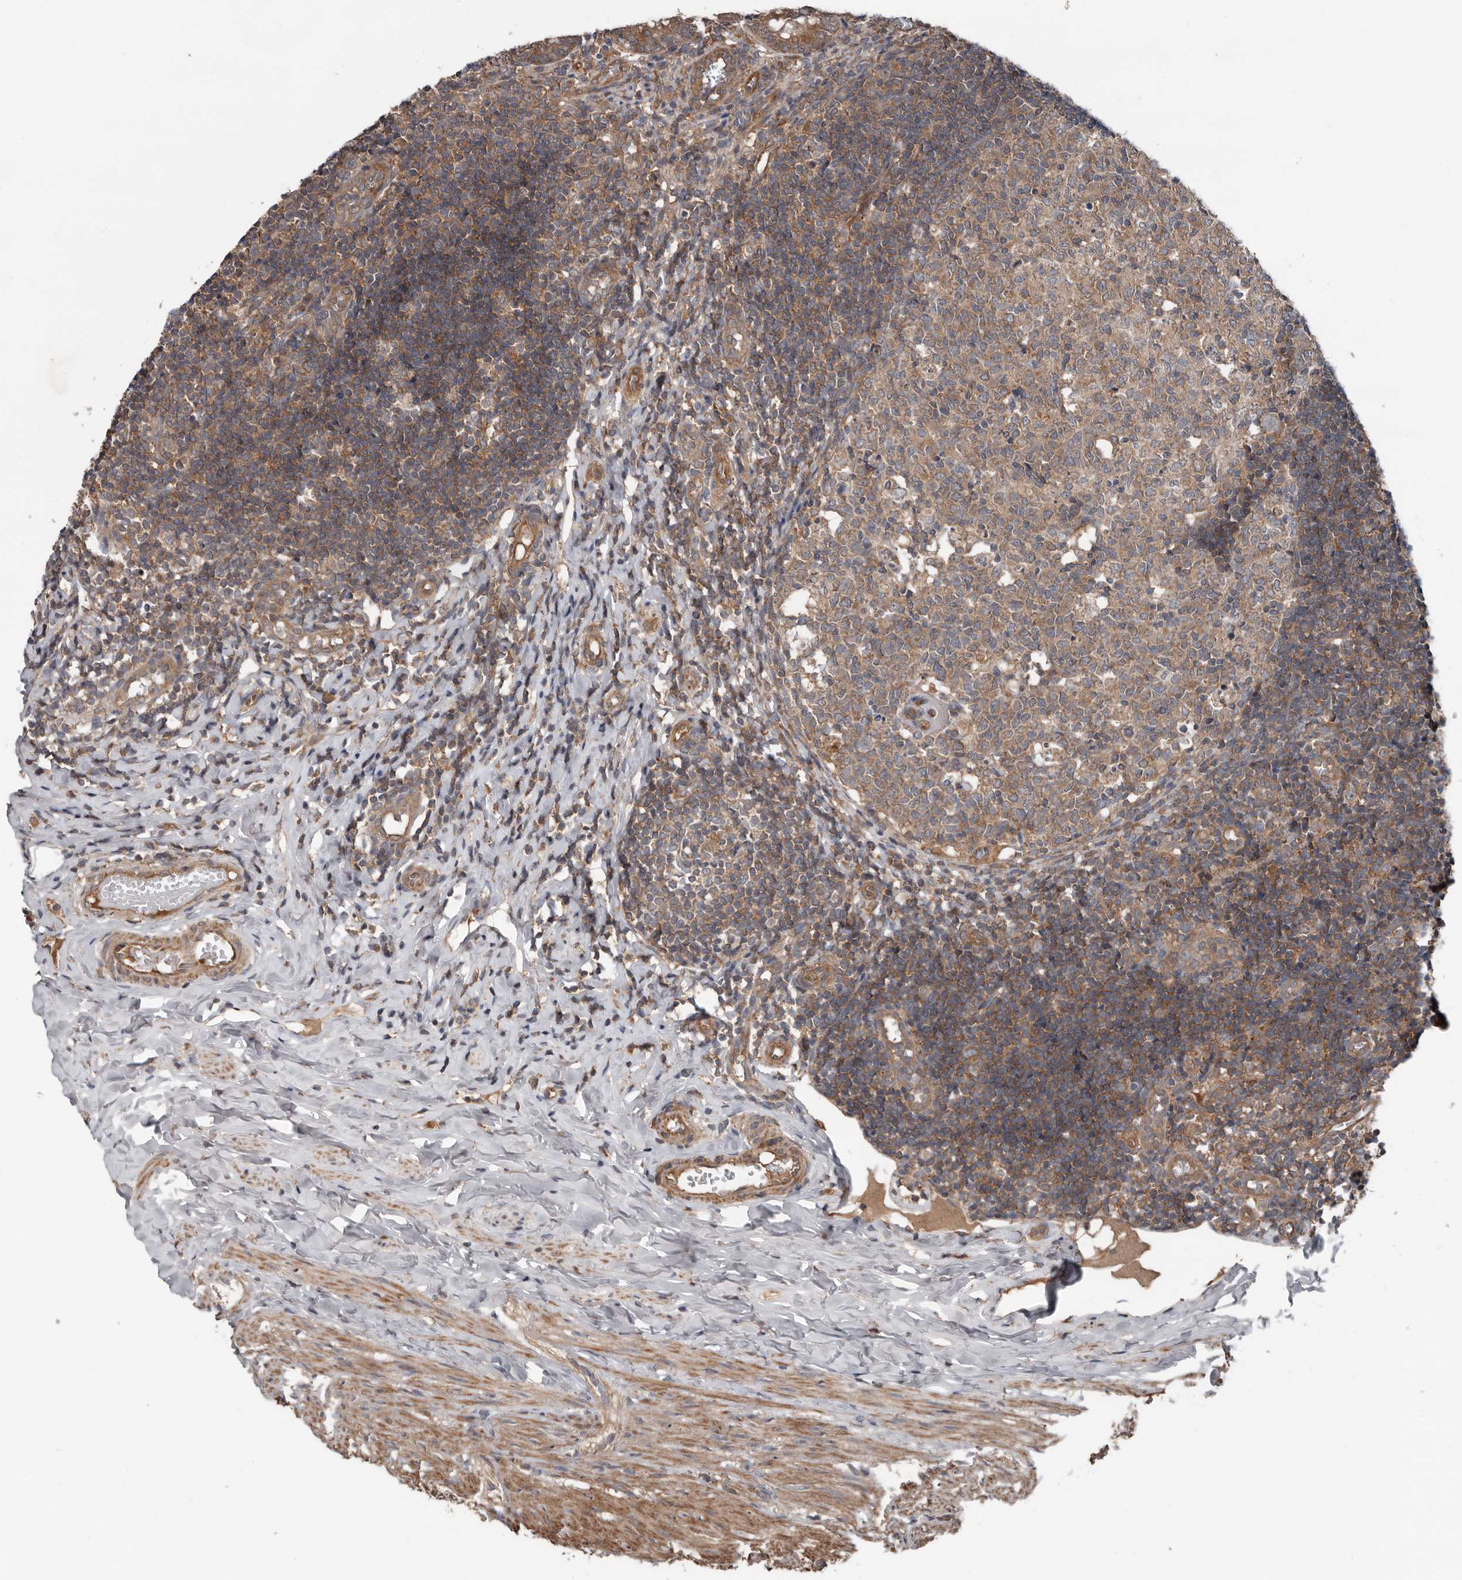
{"staining": {"intensity": "moderate", "quantity": ">75%", "location": "cytoplasmic/membranous"}, "tissue": "appendix", "cell_type": "Glandular cells", "image_type": "normal", "snomed": [{"axis": "morphology", "description": "Normal tissue, NOS"}, {"axis": "topography", "description": "Appendix"}], "caption": "Immunohistochemical staining of normal appendix shows moderate cytoplasmic/membranous protein staining in about >75% of glandular cells.", "gene": "DNAJB4", "patient": {"sex": "male", "age": 8}}